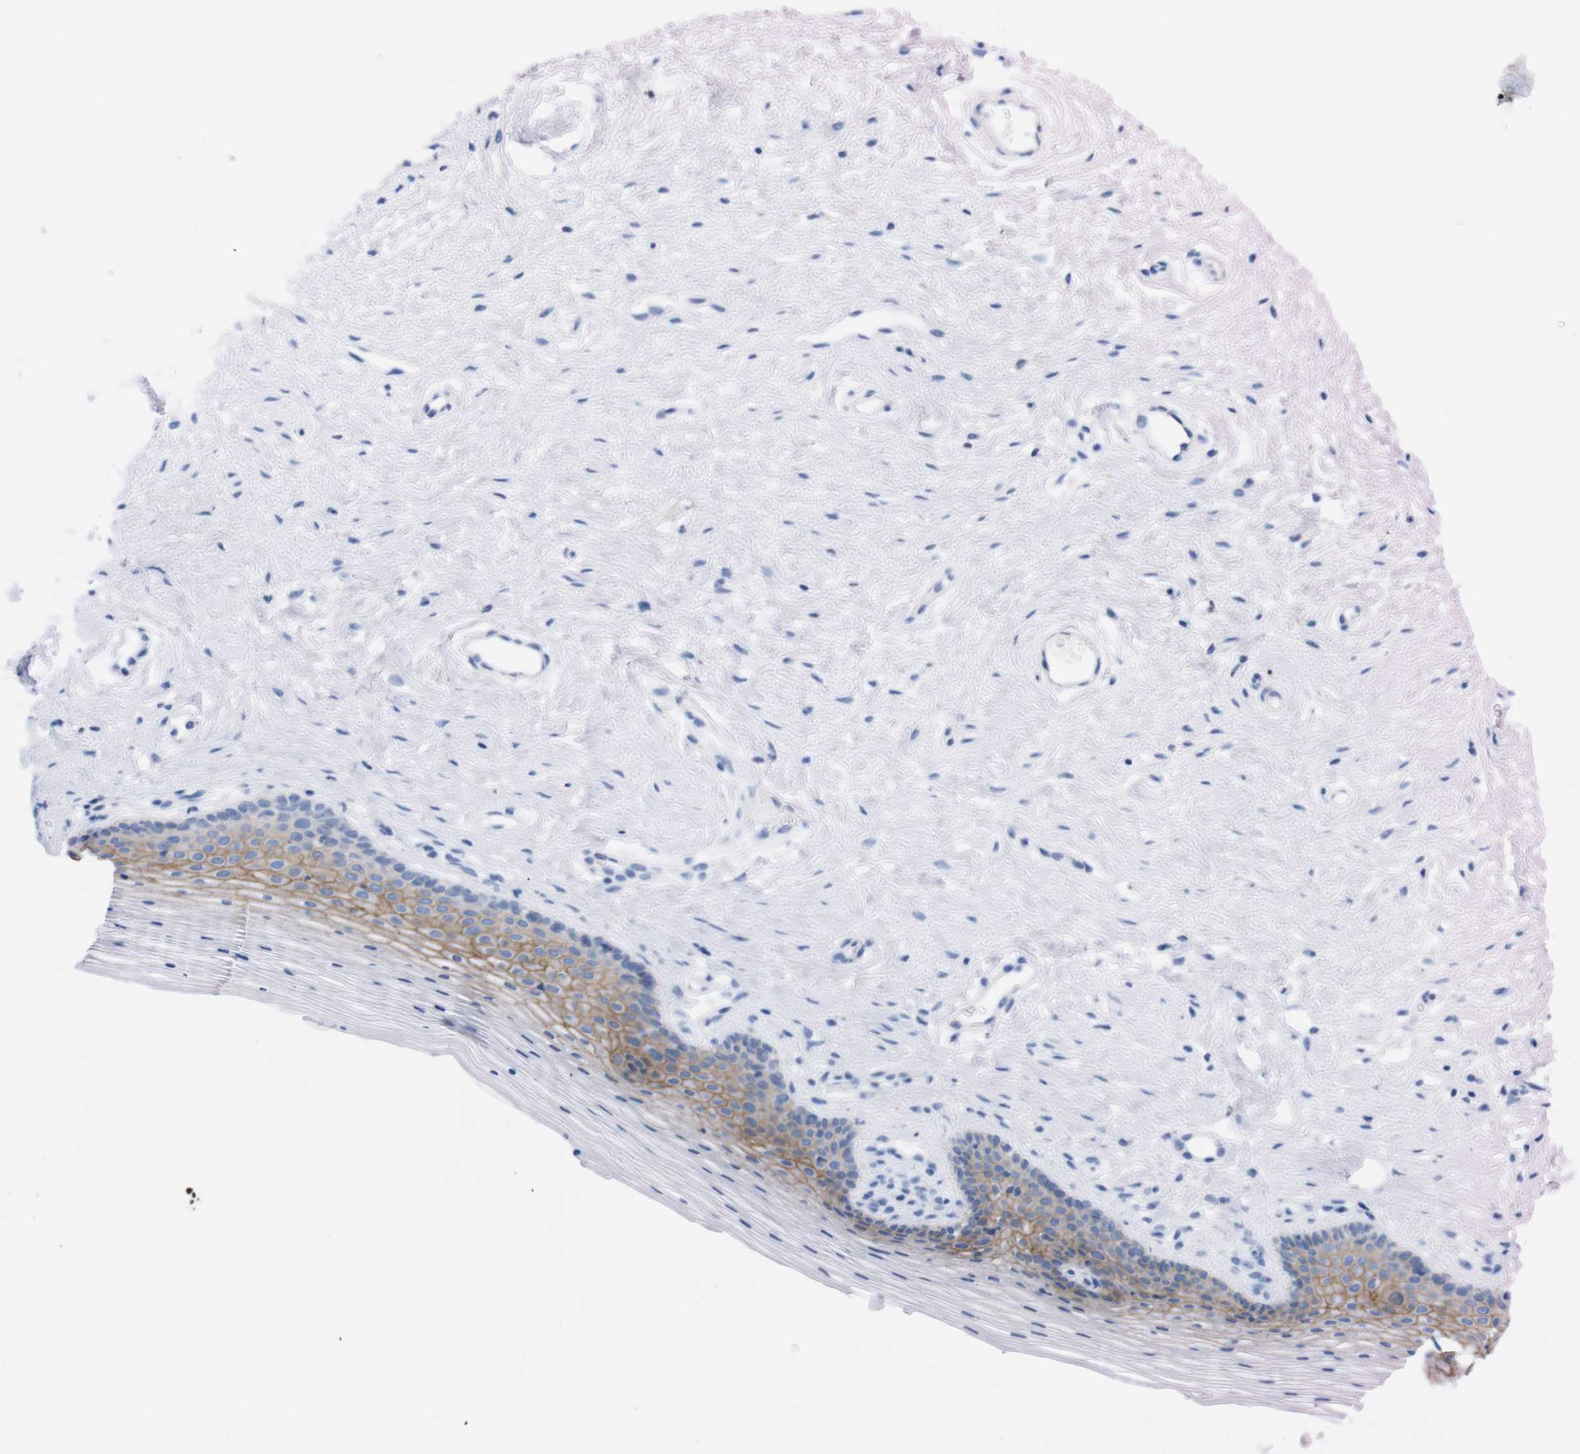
{"staining": {"intensity": "moderate", "quantity": "25%-75%", "location": "cytoplasmic/membranous"}, "tissue": "vagina", "cell_type": "Squamous epithelial cells", "image_type": "normal", "snomed": [{"axis": "morphology", "description": "Normal tissue, NOS"}, {"axis": "topography", "description": "Vagina"}], "caption": "There is medium levels of moderate cytoplasmic/membranous positivity in squamous epithelial cells of benign vagina, as demonstrated by immunohistochemical staining (brown color).", "gene": "TMEM243", "patient": {"sex": "female", "age": 32}}